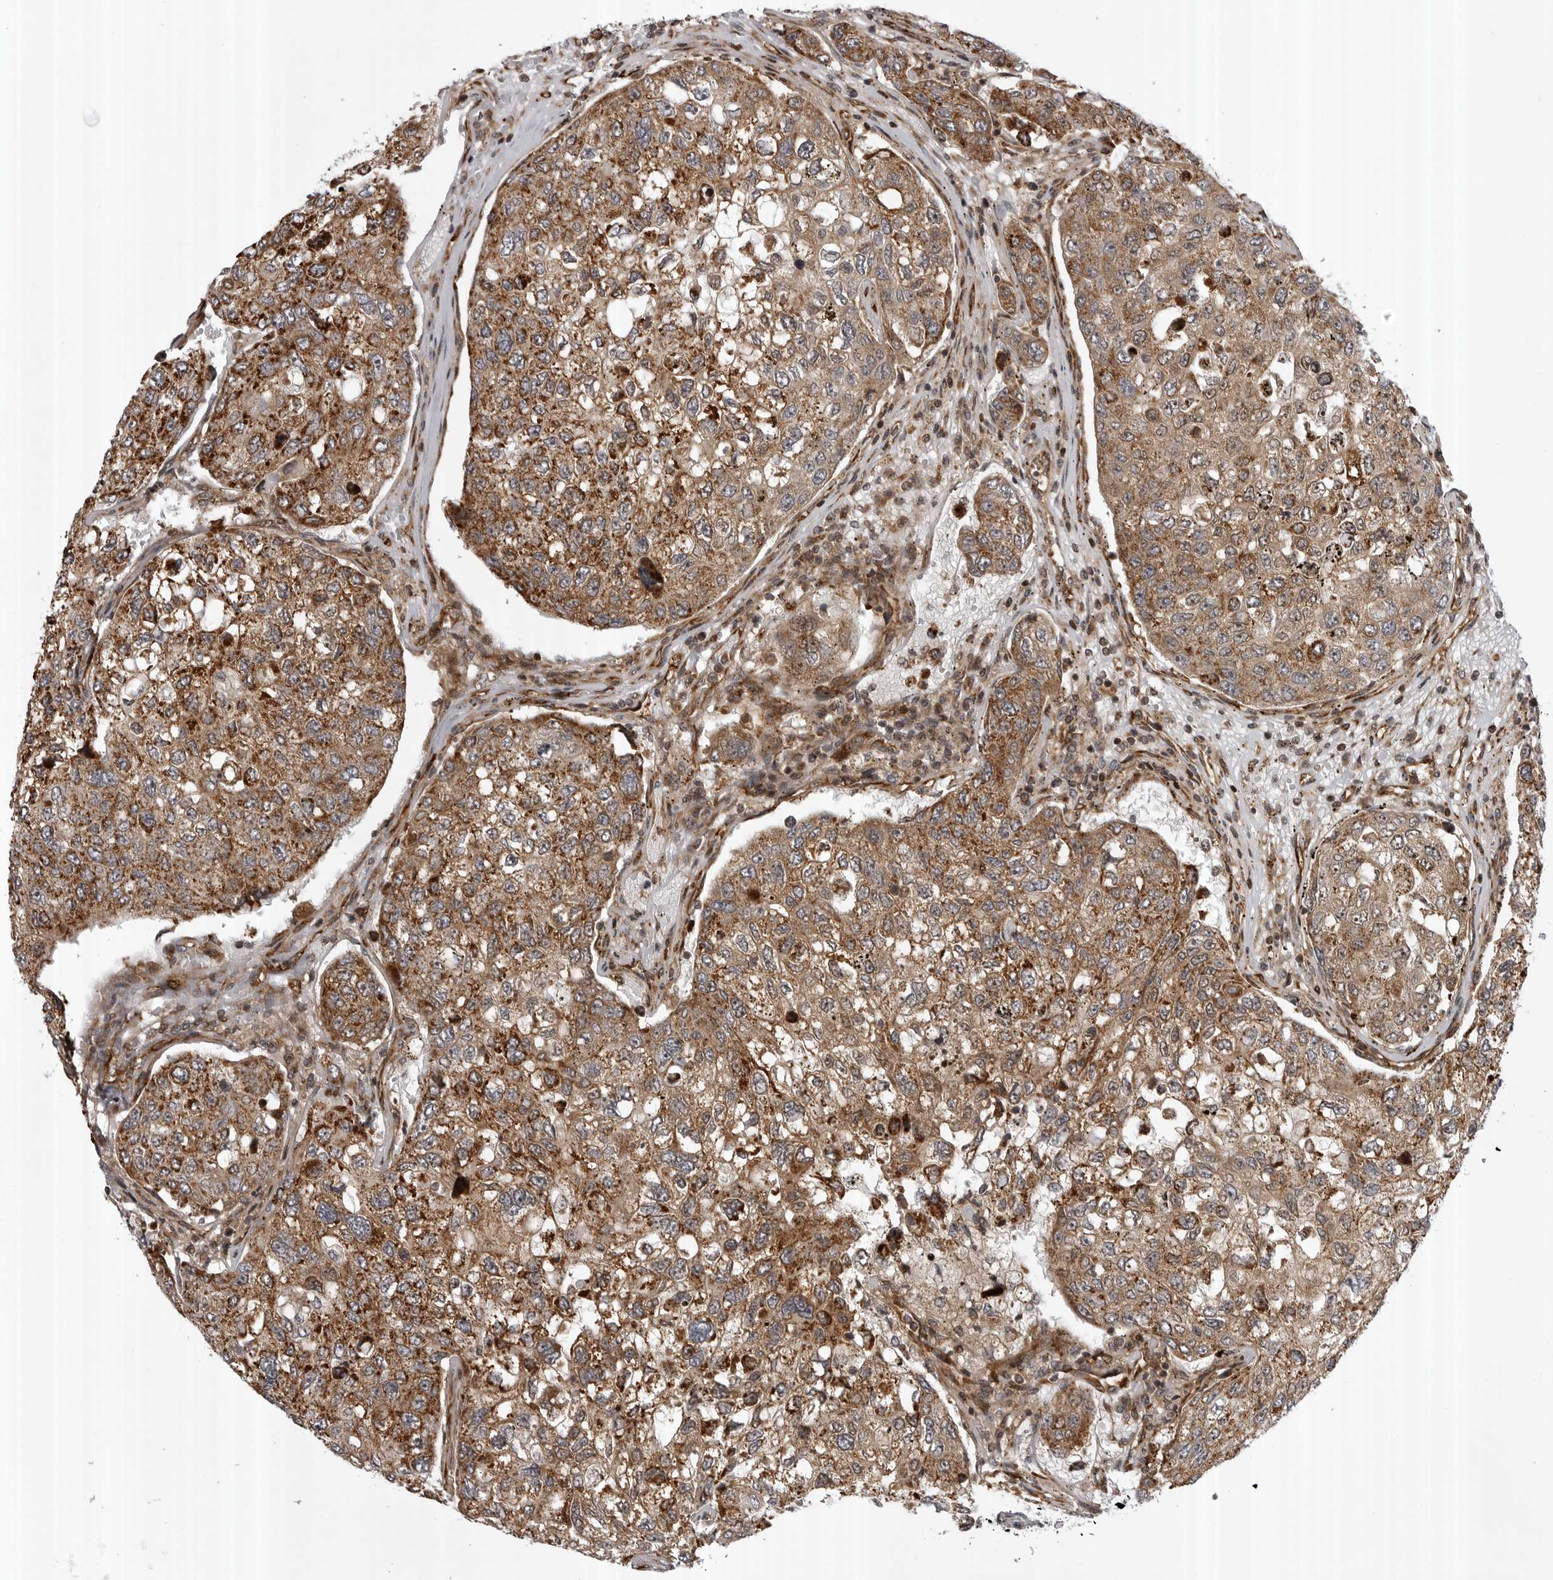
{"staining": {"intensity": "moderate", "quantity": ">75%", "location": "cytoplasmic/membranous"}, "tissue": "urothelial cancer", "cell_type": "Tumor cells", "image_type": "cancer", "snomed": [{"axis": "morphology", "description": "Urothelial carcinoma, High grade"}, {"axis": "topography", "description": "Lymph node"}, {"axis": "topography", "description": "Urinary bladder"}], "caption": "Moderate cytoplasmic/membranous positivity is identified in about >75% of tumor cells in urothelial carcinoma (high-grade). Nuclei are stained in blue.", "gene": "ABL1", "patient": {"sex": "male", "age": 51}}